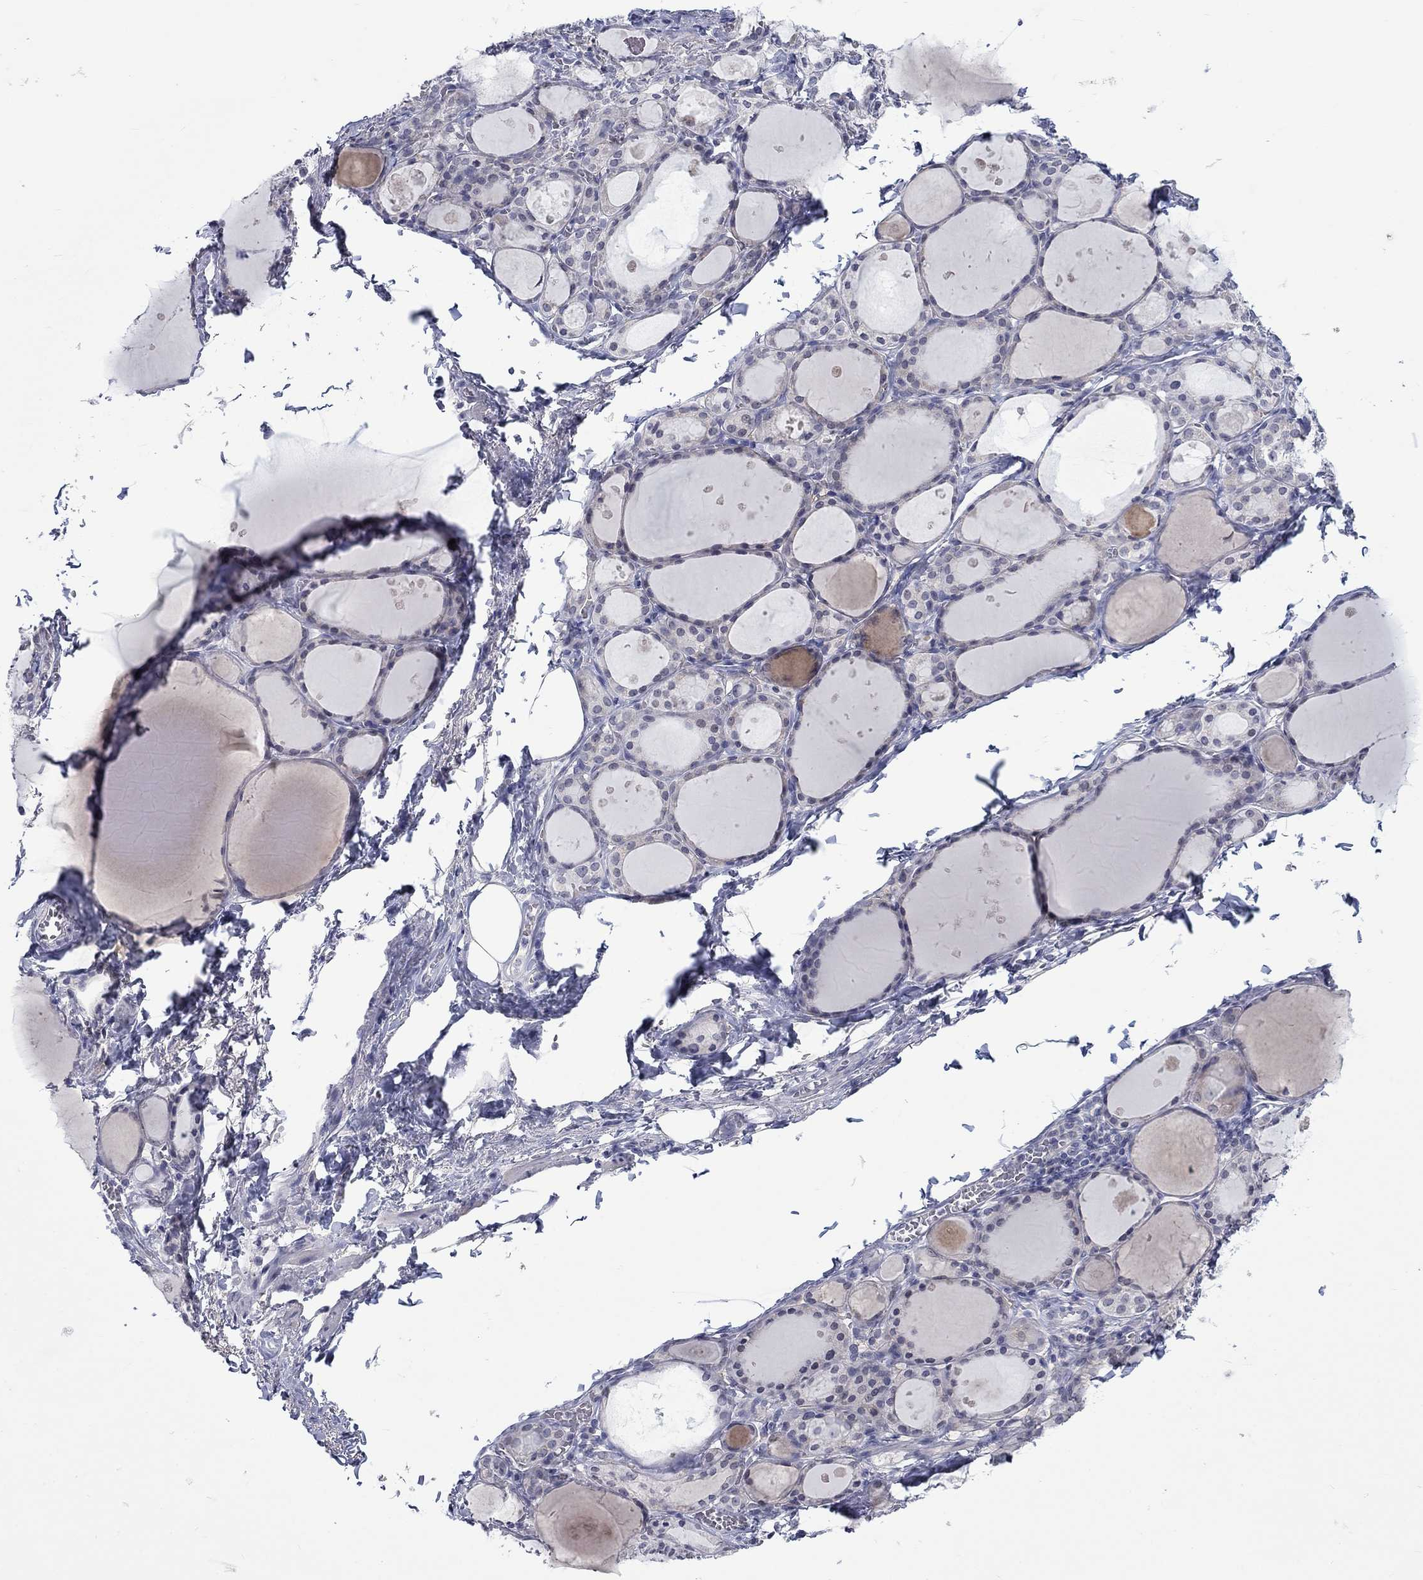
{"staining": {"intensity": "negative", "quantity": "none", "location": "none"}, "tissue": "thyroid gland", "cell_type": "Glandular cells", "image_type": "normal", "snomed": [{"axis": "morphology", "description": "Normal tissue, NOS"}, {"axis": "topography", "description": "Thyroid gland"}], "caption": "DAB immunohistochemical staining of benign human thyroid gland exhibits no significant positivity in glandular cells. (DAB (3,3'-diaminobenzidine) IHC with hematoxylin counter stain).", "gene": "NSMF", "patient": {"sex": "male", "age": 68}}